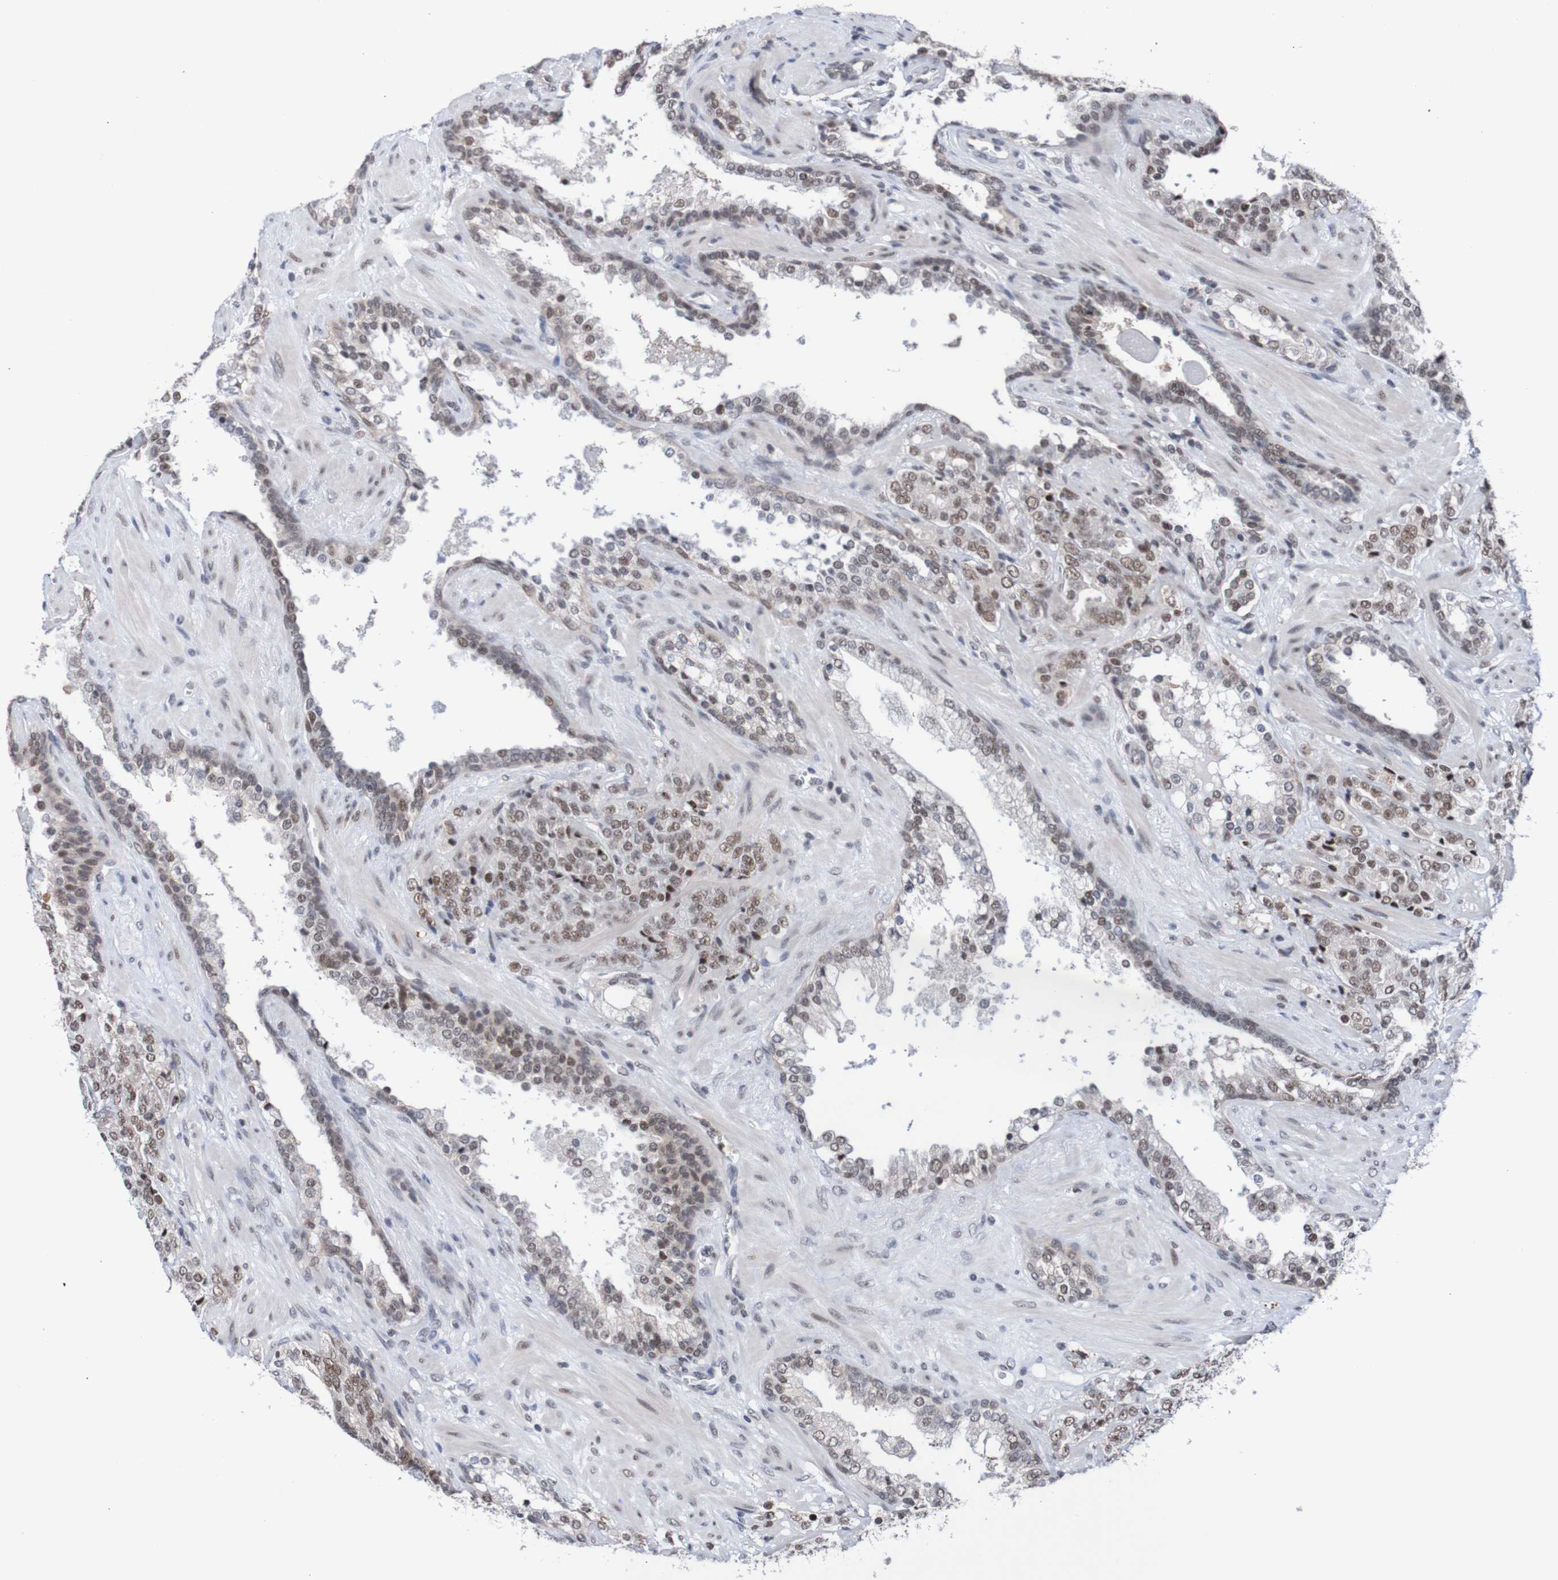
{"staining": {"intensity": "weak", "quantity": ">75%", "location": "nuclear"}, "tissue": "prostate cancer", "cell_type": "Tumor cells", "image_type": "cancer", "snomed": [{"axis": "morphology", "description": "Adenocarcinoma, High grade"}, {"axis": "topography", "description": "Prostate"}], "caption": "Protein staining demonstrates weak nuclear expression in approximately >75% of tumor cells in prostate cancer (adenocarcinoma (high-grade)).", "gene": "CDC5L", "patient": {"sex": "male", "age": 71}}